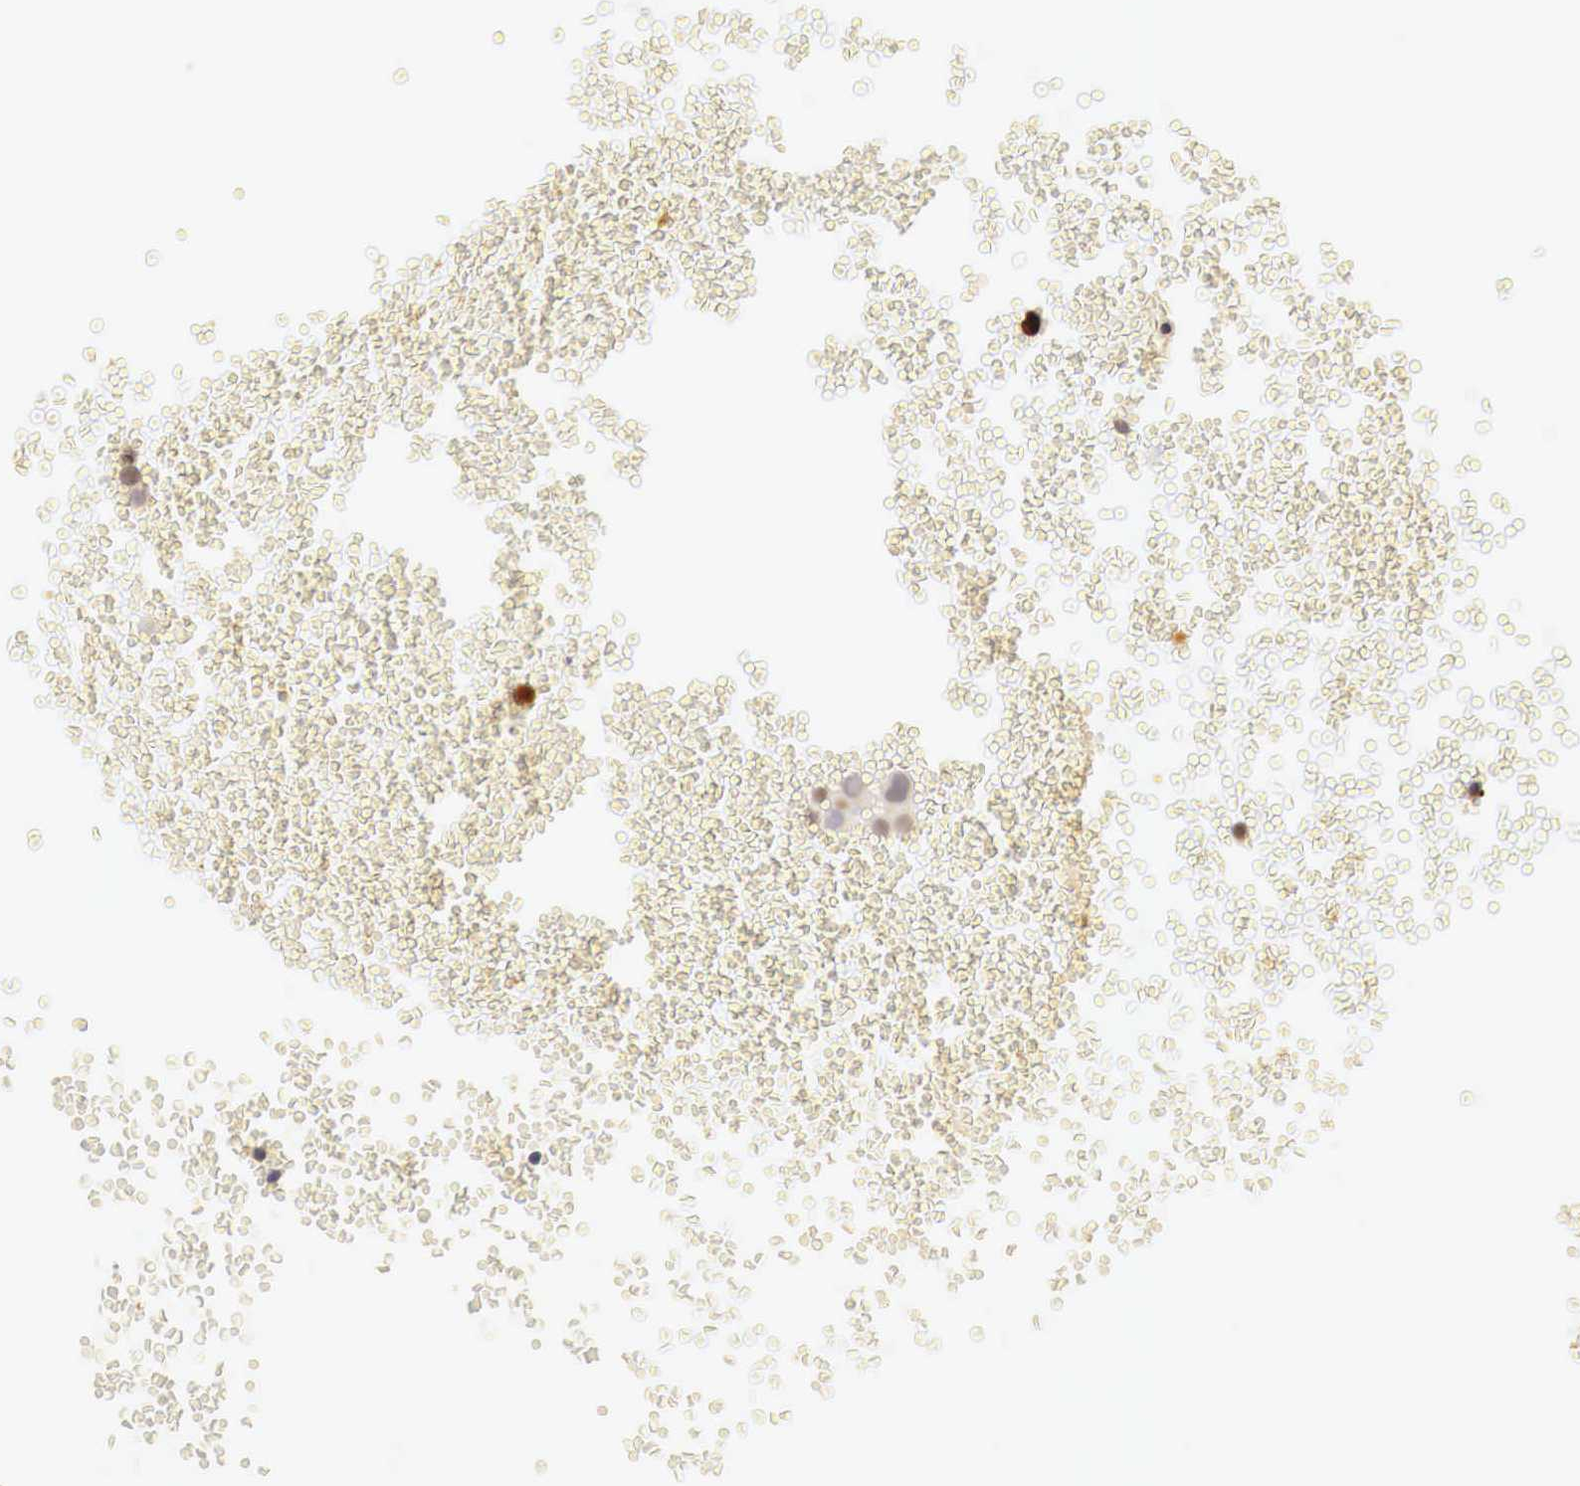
{"staining": {"intensity": "strong", "quantity": "<25%", "location": "nuclear"}, "tissue": "testis cancer", "cell_type": "Tumor cells", "image_type": "cancer", "snomed": [{"axis": "morphology", "description": "Seminoma, NOS"}, {"axis": "topography", "description": "Testis"}], "caption": "High-power microscopy captured an immunohistochemistry micrograph of seminoma (testis), revealing strong nuclear staining in about <25% of tumor cells.", "gene": "CASP3", "patient": {"sex": "male", "age": 71}}